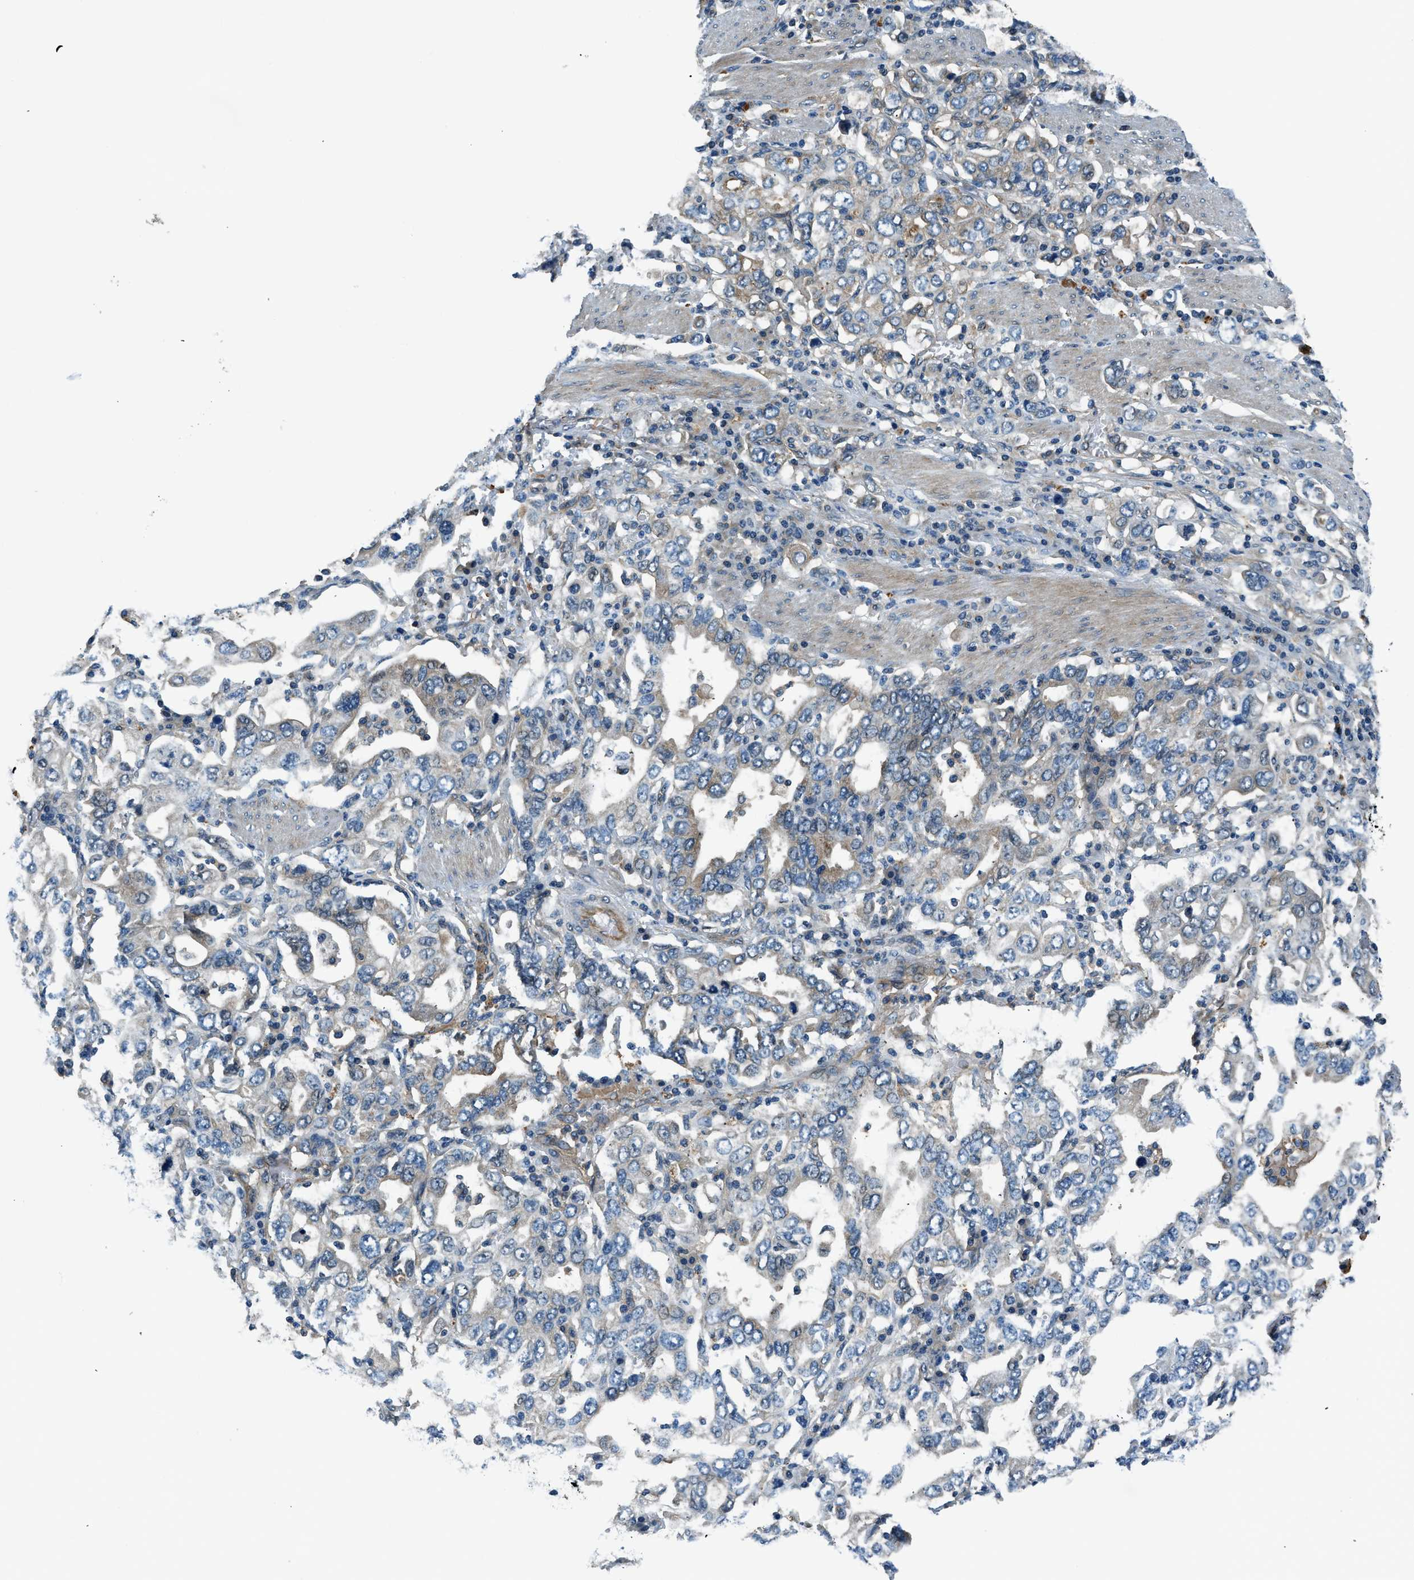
{"staining": {"intensity": "weak", "quantity": "<25%", "location": "cytoplasmic/membranous"}, "tissue": "stomach cancer", "cell_type": "Tumor cells", "image_type": "cancer", "snomed": [{"axis": "morphology", "description": "Adenocarcinoma, NOS"}, {"axis": "topography", "description": "Stomach, upper"}], "caption": "Stomach adenocarcinoma was stained to show a protein in brown. There is no significant positivity in tumor cells. (Immunohistochemistry (ihc), brightfield microscopy, high magnification).", "gene": "SLC19A2", "patient": {"sex": "male", "age": 62}}